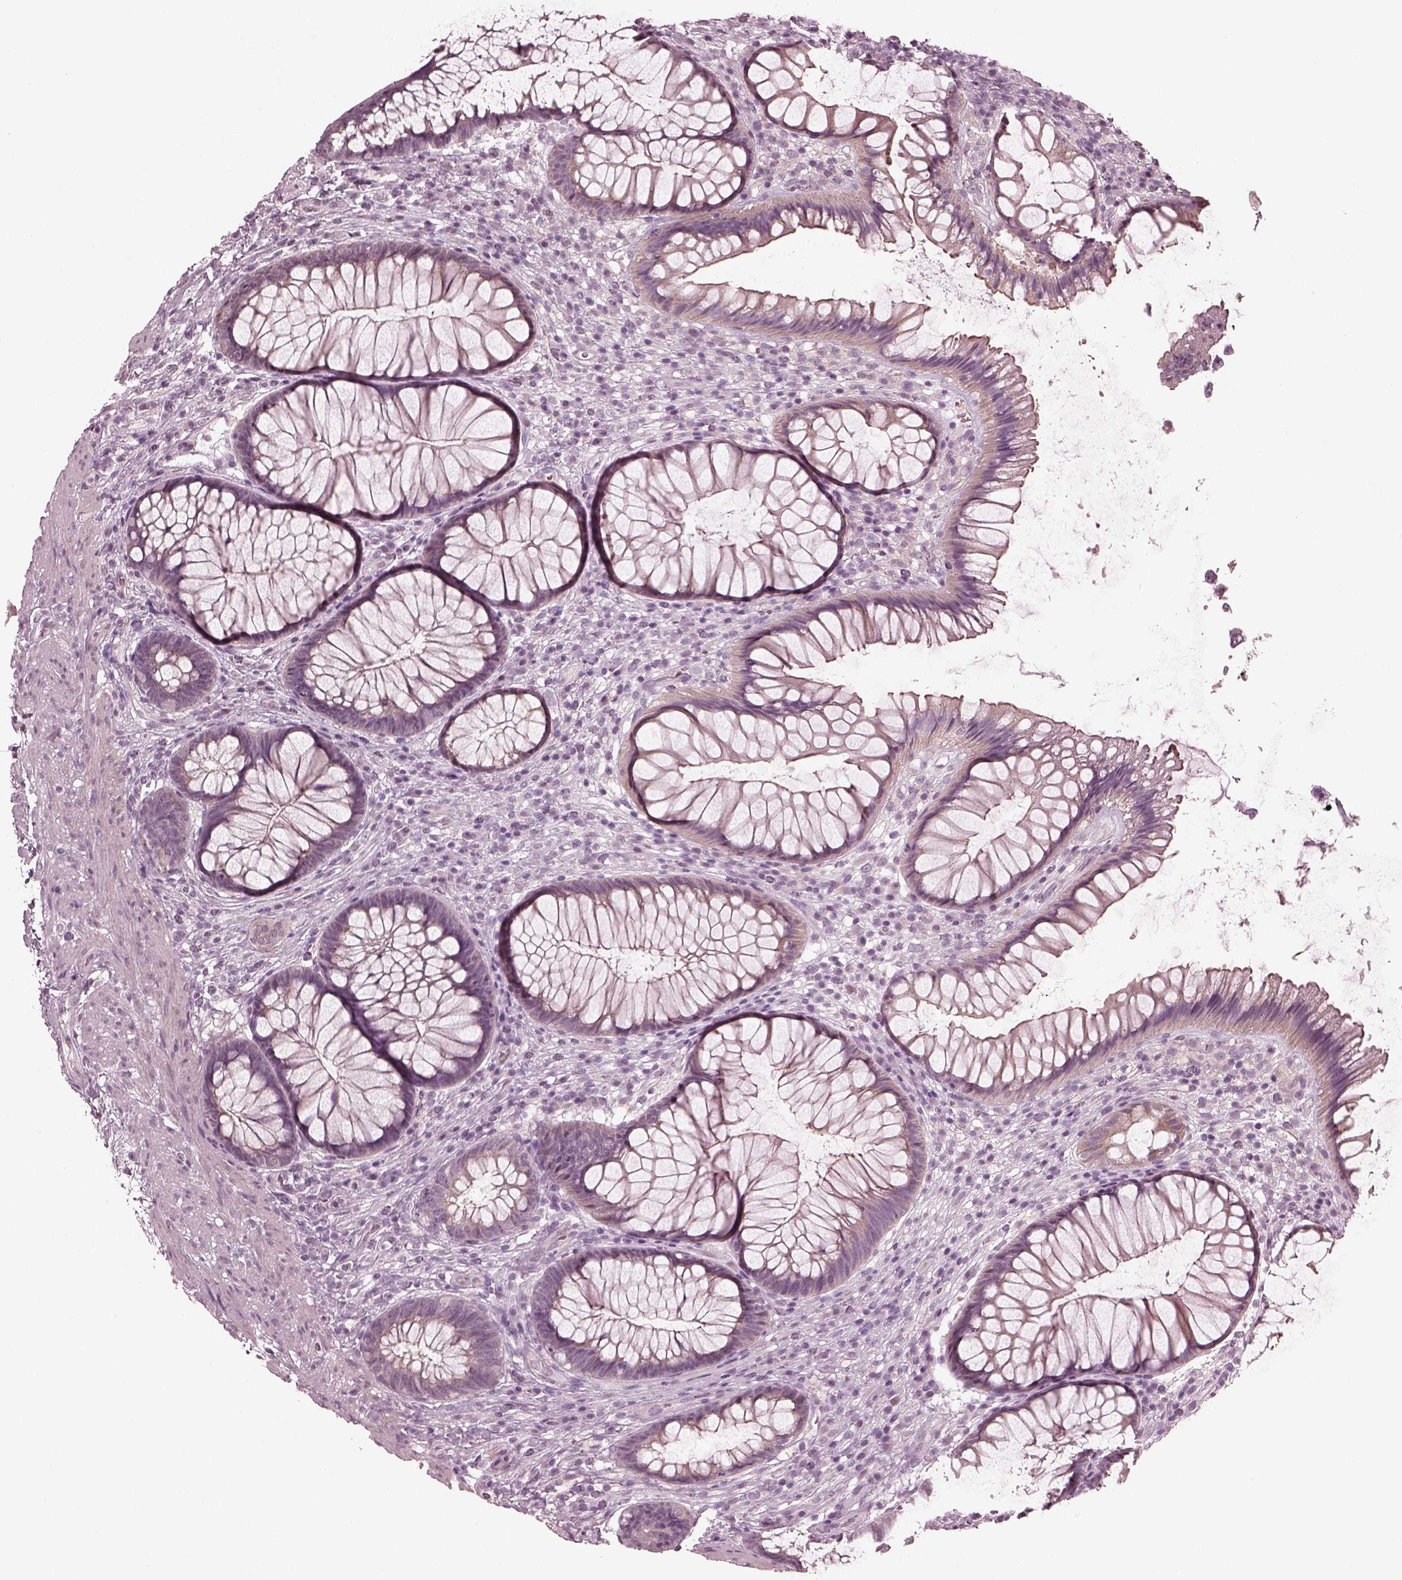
{"staining": {"intensity": "negative", "quantity": "none", "location": "none"}, "tissue": "rectum", "cell_type": "Glandular cells", "image_type": "normal", "snomed": [{"axis": "morphology", "description": "Normal tissue, NOS"}, {"axis": "topography", "description": "Smooth muscle"}, {"axis": "topography", "description": "Rectum"}], "caption": "This is an immunohistochemistry (IHC) histopathology image of benign human rectum. There is no positivity in glandular cells.", "gene": "CCDC170", "patient": {"sex": "male", "age": 53}}